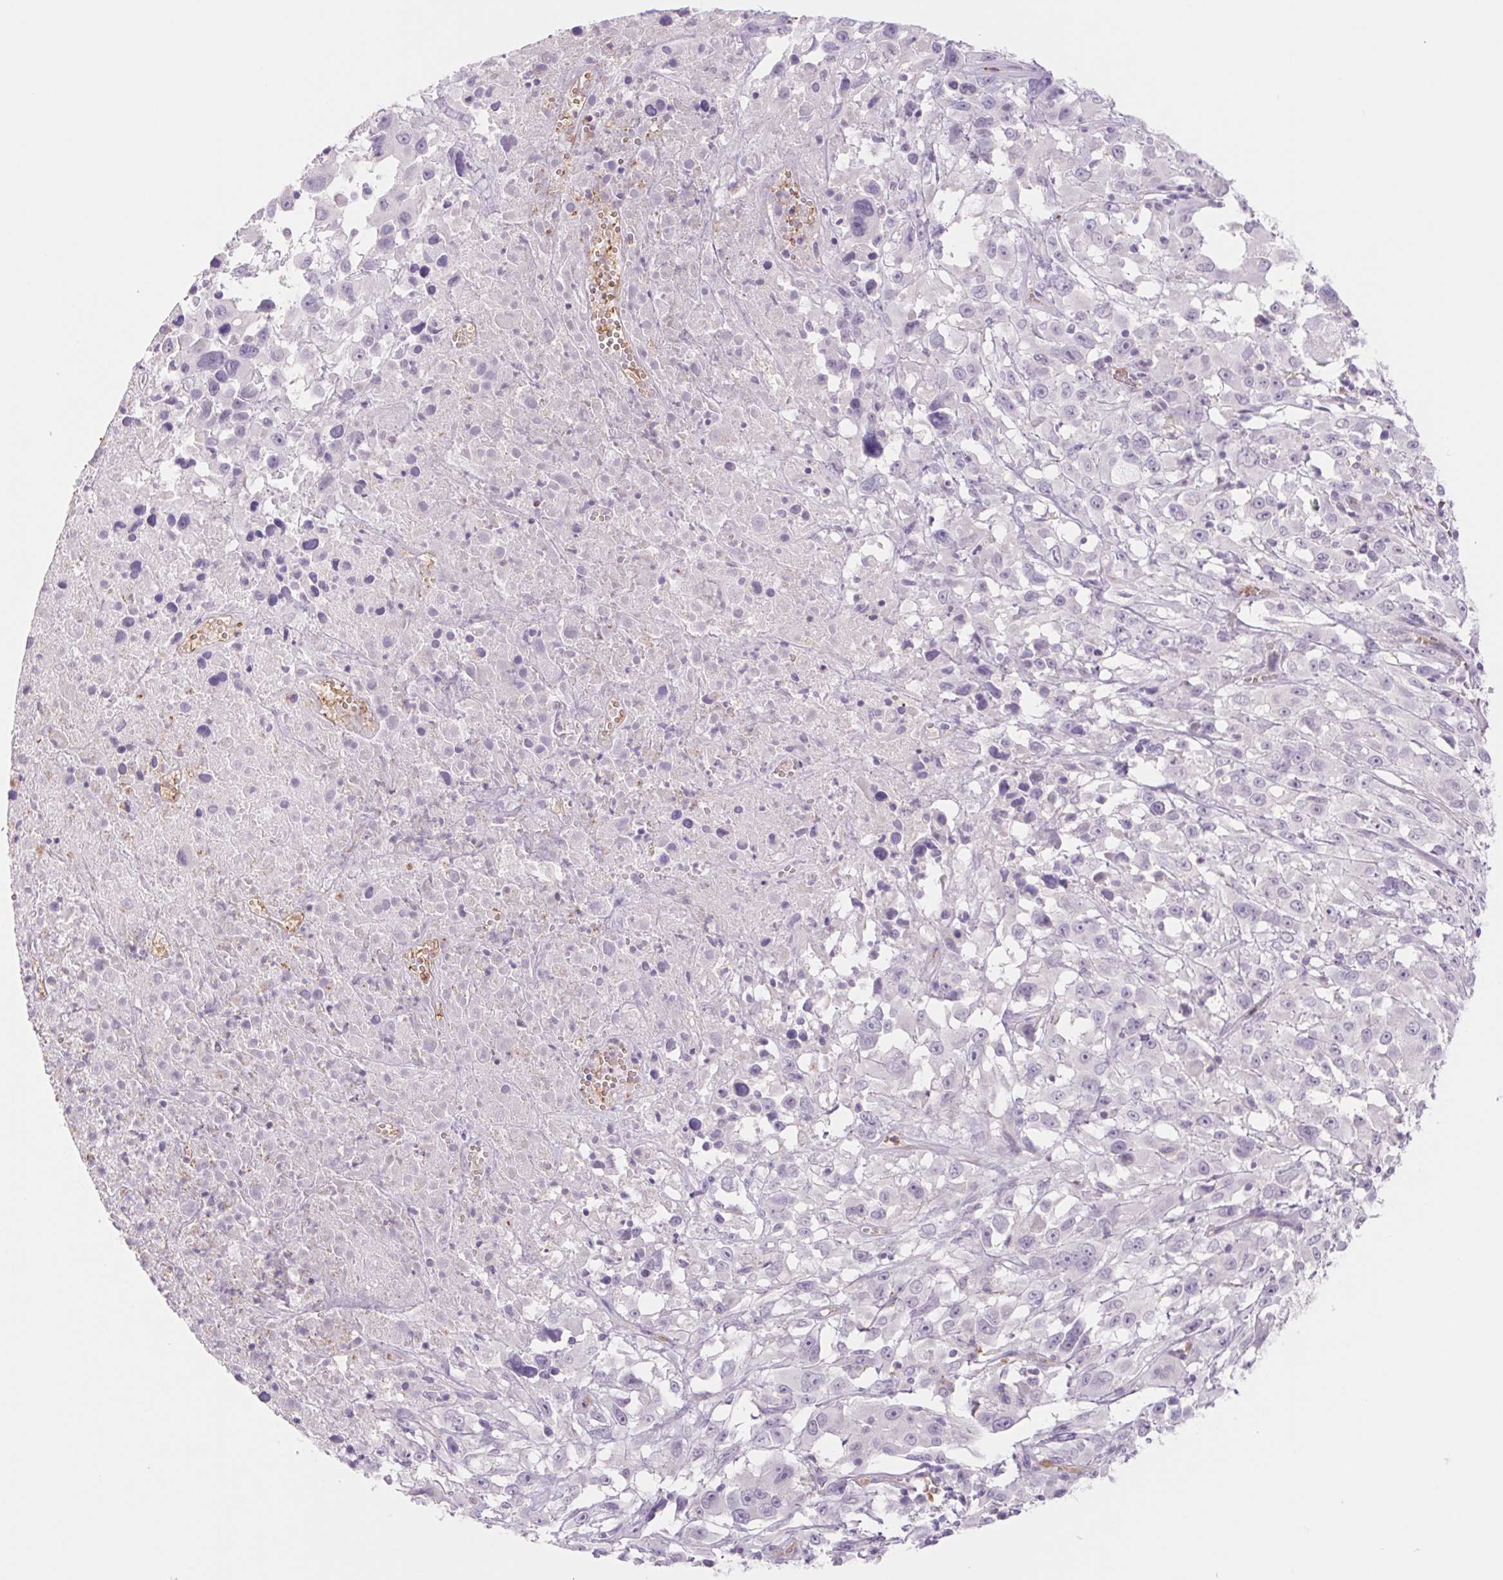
{"staining": {"intensity": "negative", "quantity": "none", "location": "none"}, "tissue": "melanoma", "cell_type": "Tumor cells", "image_type": "cancer", "snomed": [{"axis": "morphology", "description": "Malignant melanoma, Metastatic site"}, {"axis": "topography", "description": "Soft tissue"}], "caption": "DAB (3,3'-diaminobenzidine) immunohistochemical staining of melanoma reveals no significant expression in tumor cells.", "gene": "IGFL3", "patient": {"sex": "male", "age": 50}}